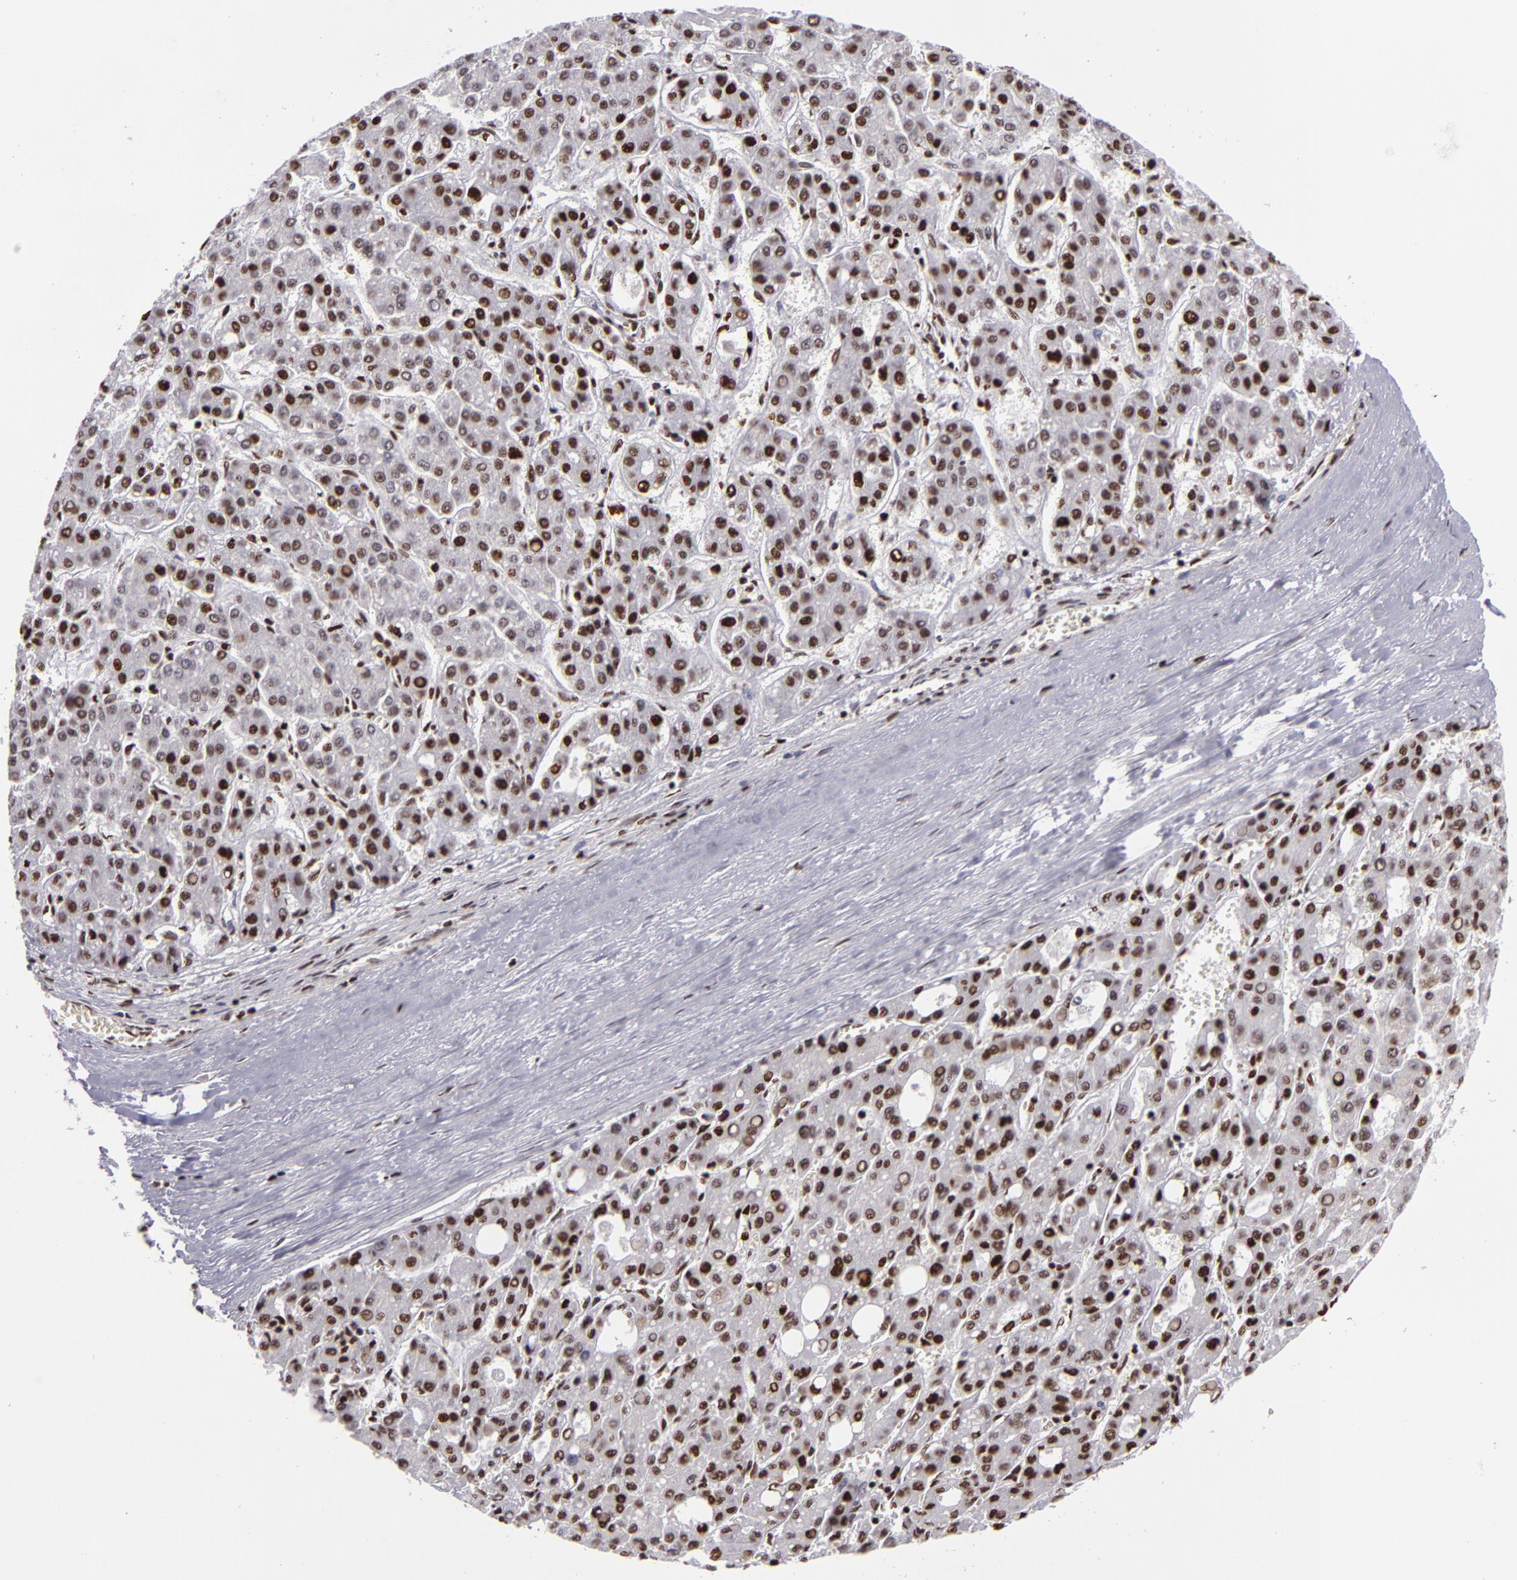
{"staining": {"intensity": "strong", "quantity": "25%-75%", "location": "nuclear"}, "tissue": "liver cancer", "cell_type": "Tumor cells", "image_type": "cancer", "snomed": [{"axis": "morphology", "description": "Carcinoma, Hepatocellular, NOS"}, {"axis": "topography", "description": "Liver"}], "caption": "Protein analysis of liver hepatocellular carcinoma tissue displays strong nuclear positivity in about 25%-75% of tumor cells. The staining was performed using DAB (3,3'-diaminobenzidine), with brown indicating positive protein expression. Nuclei are stained blue with hematoxylin.", "gene": "SAFB", "patient": {"sex": "male", "age": 69}}